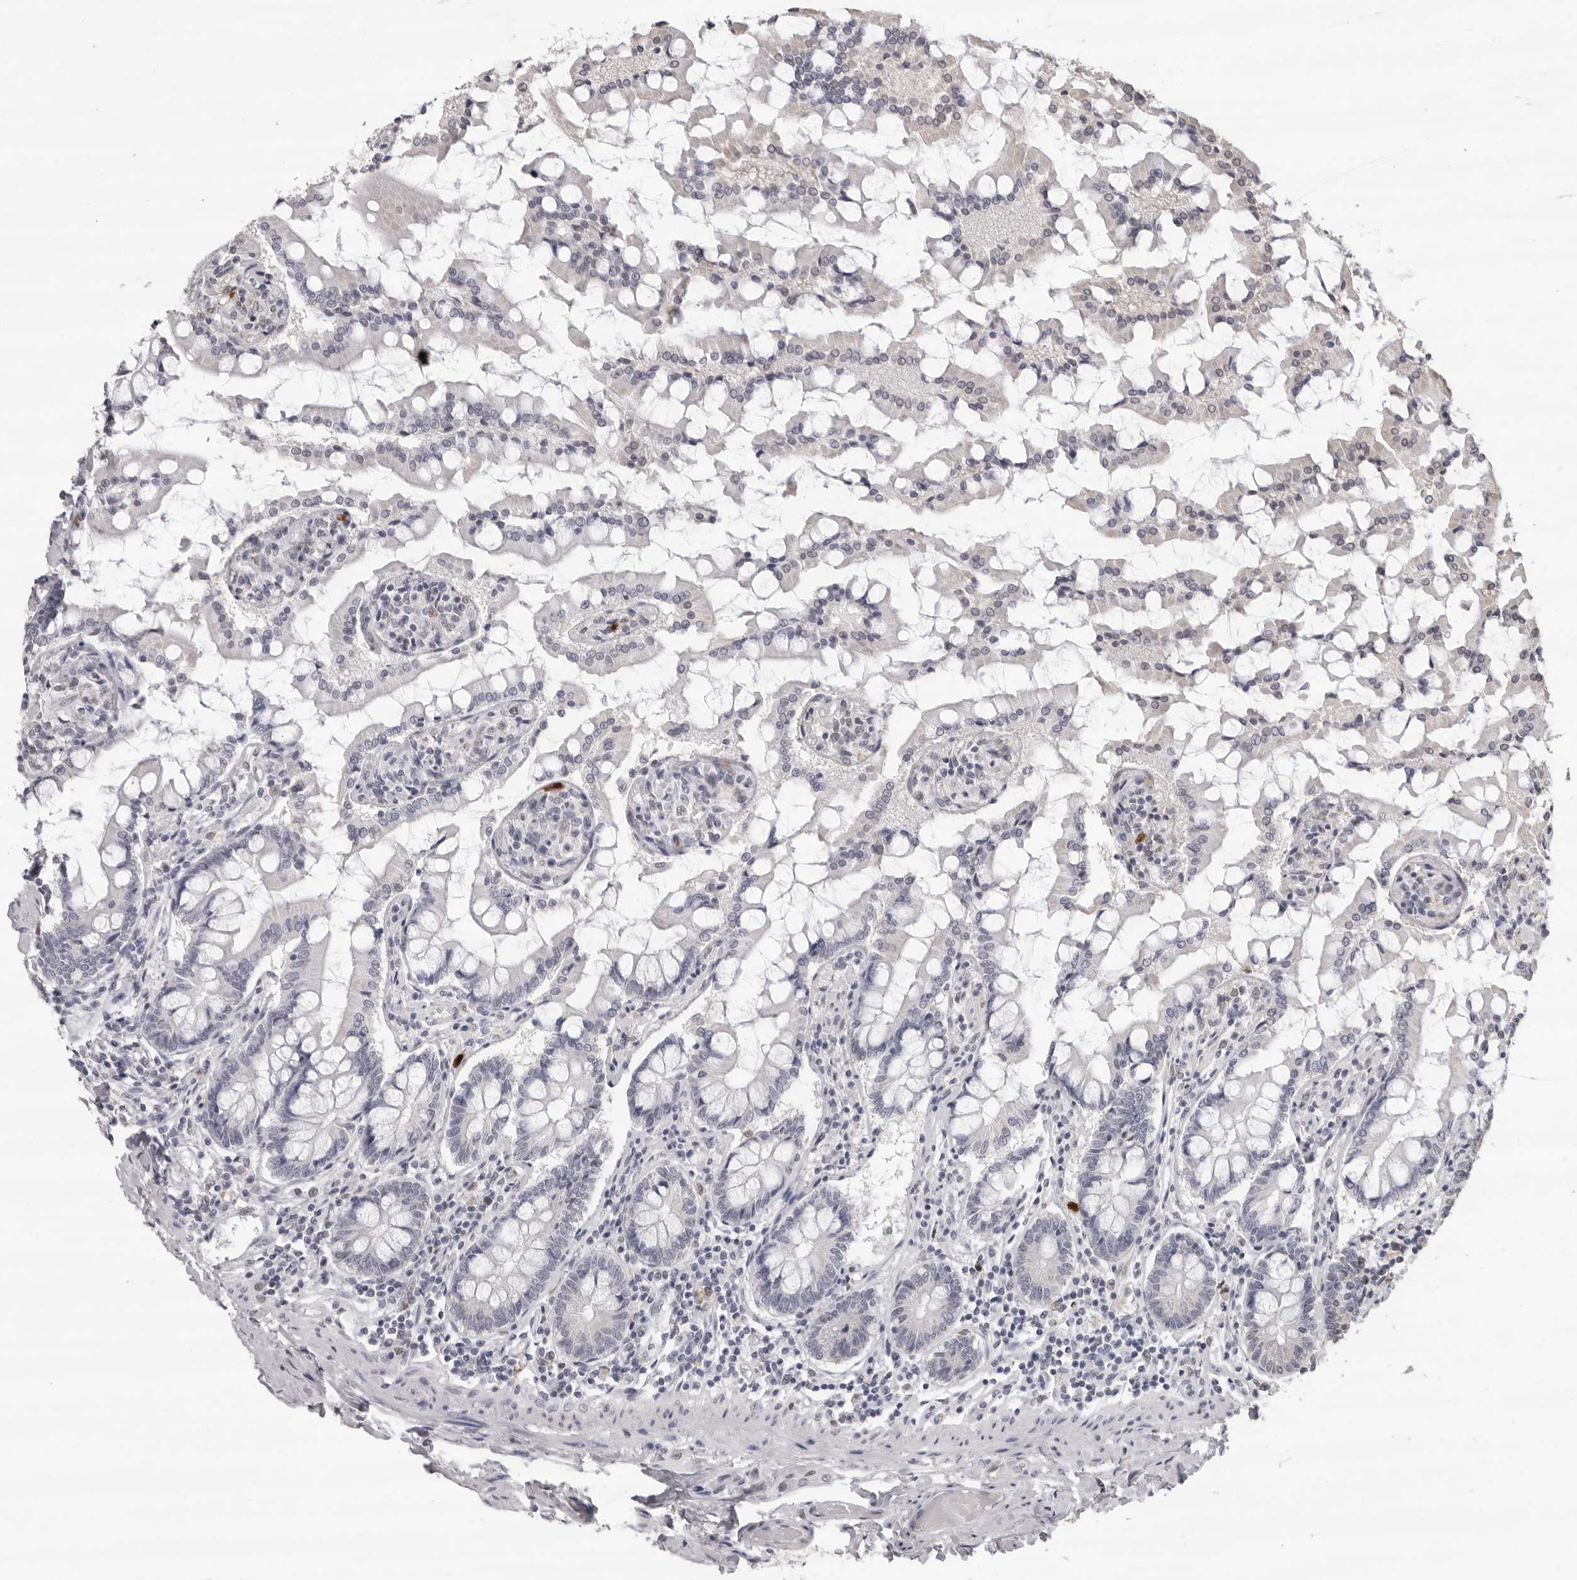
{"staining": {"intensity": "negative", "quantity": "none", "location": "none"}, "tissue": "small intestine", "cell_type": "Glandular cells", "image_type": "normal", "snomed": [{"axis": "morphology", "description": "Normal tissue, NOS"}, {"axis": "topography", "description": "Small intestine"}], "caption": "Immunohistochemical staining of benign small intestine demonstrates no significant positivity in glandular cells. The staining was performed using DAB (3,3'-diaminobenzidine) to visualize the protein expression in brown, while the nuclei were stained in blue with hematoxylin (Magnification: 20x).", "gene": "IL31", "patient": {"sex": "male", "age": 41}}